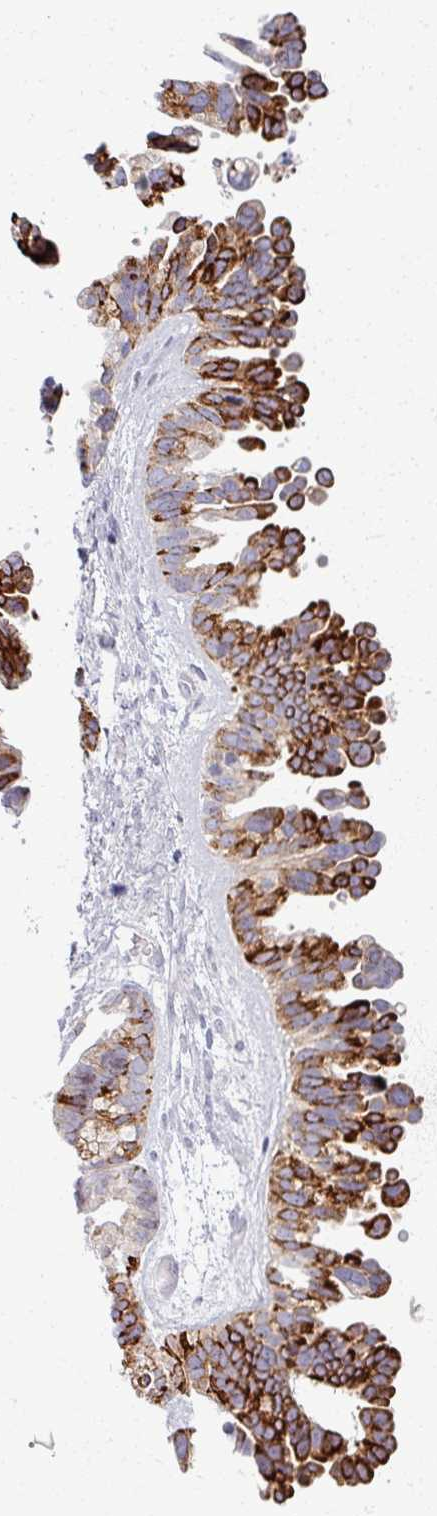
{"staining": {"intensity": "strong", "quantity": "25%-75%", "location": "cytoplasmic/membranous"}, "tissue": "ovarian cancer", "cell_type": "Tumor cells", "image_type": "cancer", "snomed": [{"axis": "morphology", "description": "Cystadenocarcinoma, serous, NOS"}, {"axis": "topography", "description": "Ovary"}], "caption": "Approximately 25%-75% of tumor cells in ovarian serous cystadenocarcinoma reveal strong cytoplasmic/membranous protein positivity as visualized by brown immunohistochemical staining.", "gene": "TTLL7", "patient": {"sex": "female", "age": 56}}